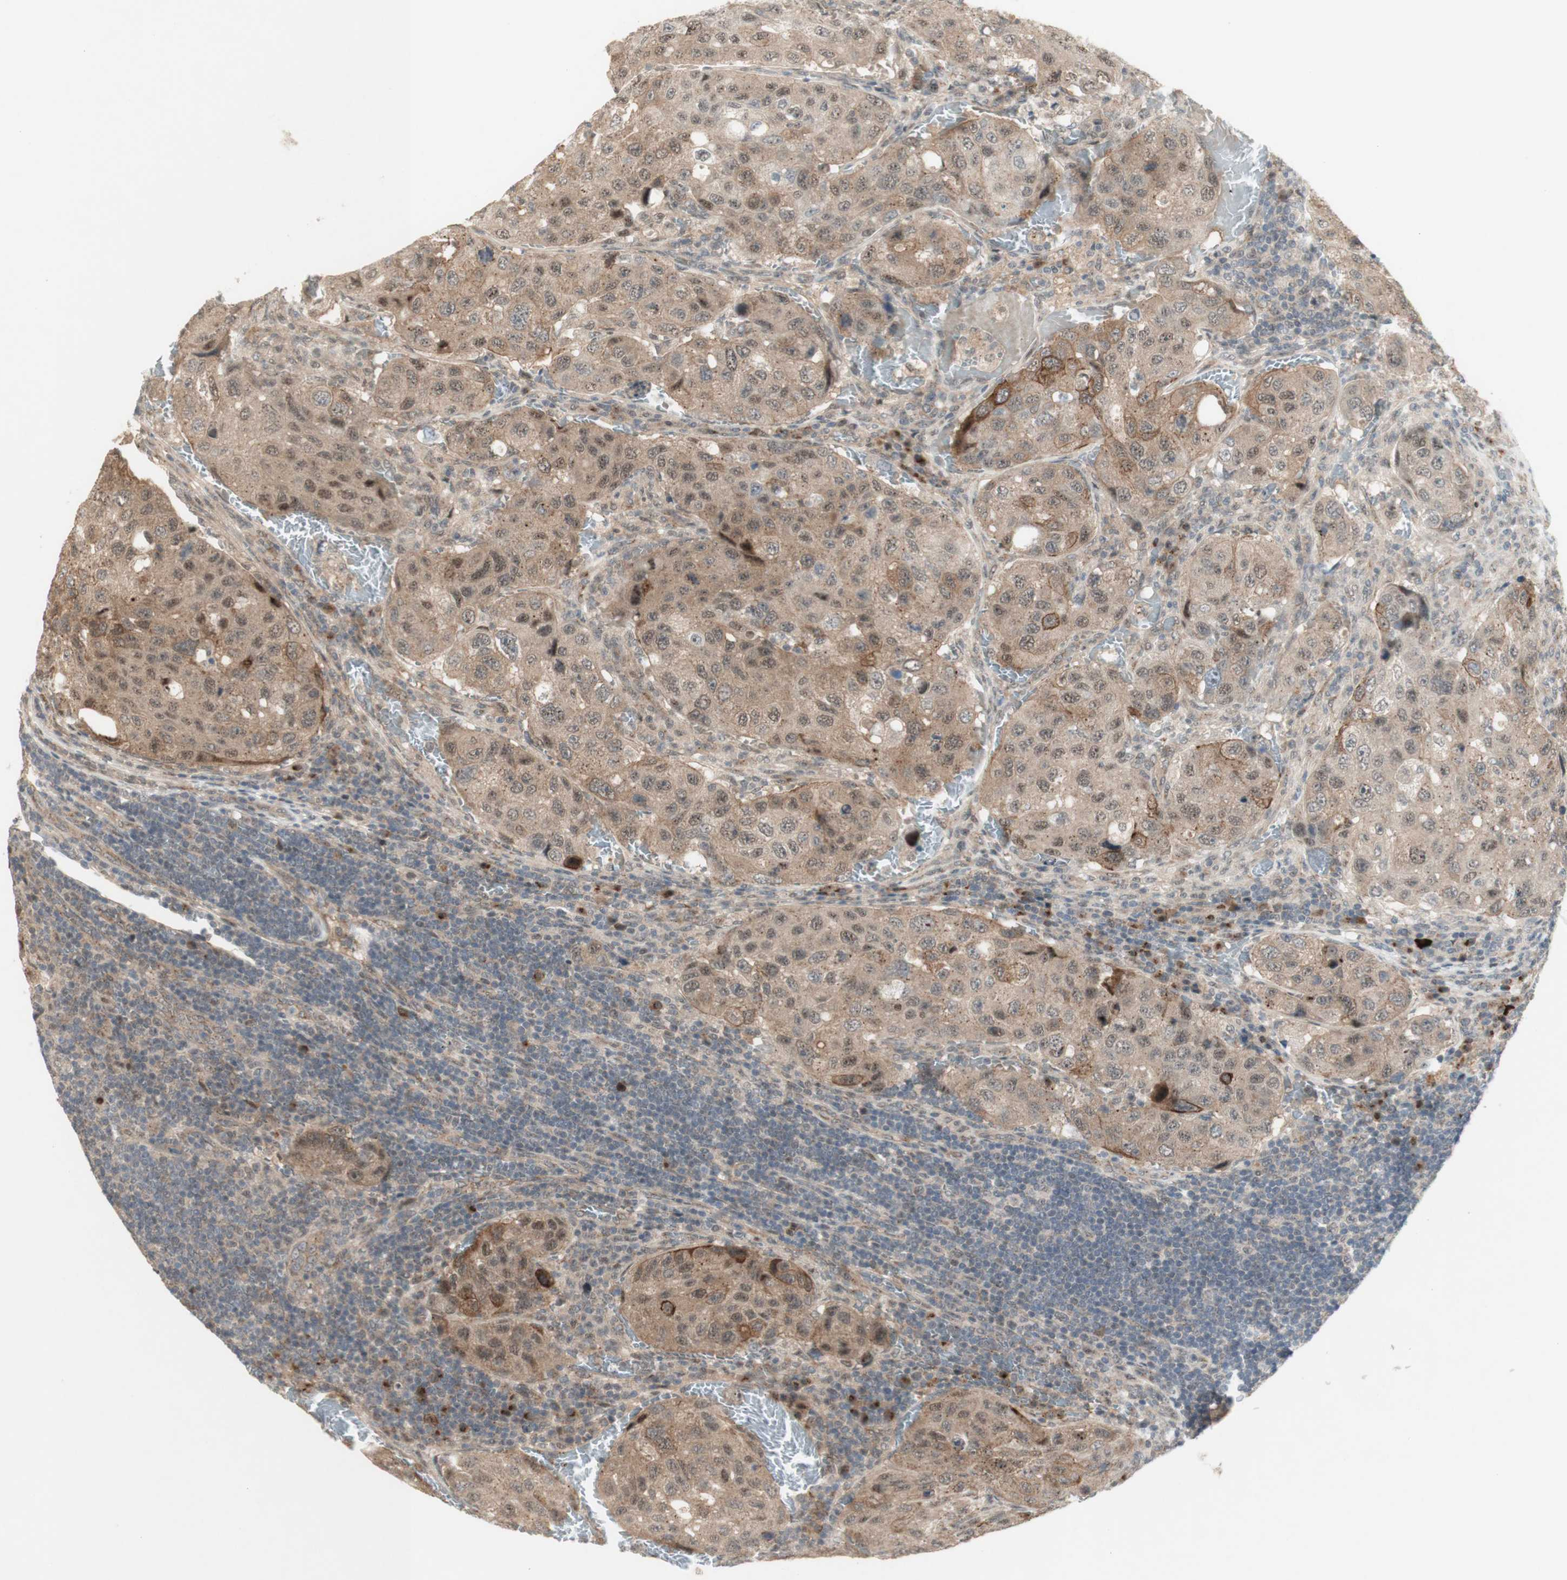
{"staining": {"intensity": "moderate", "quantity": ">75%", "location": "cytoplasmic/membranous"}, "tissue": "urothelial cancer", "cell_type": "Tumor cells", "image_type": "cancer", "snomed": [{"axis": "morphology", "description": "Urothelial carcinoma, High grade"}, {"axis": "topography", "description": "Lymph node"}, {"axis": "topography", "description": "Urinary bladder"}], "caption": "IHC of high-grade urothelial carcinoma shows medium levels of moderate cytoplasmic/membranous staining in about >75% of tumor cells.", "gene": "CYLD", "patient": {"sex": "male", "age": 51}}